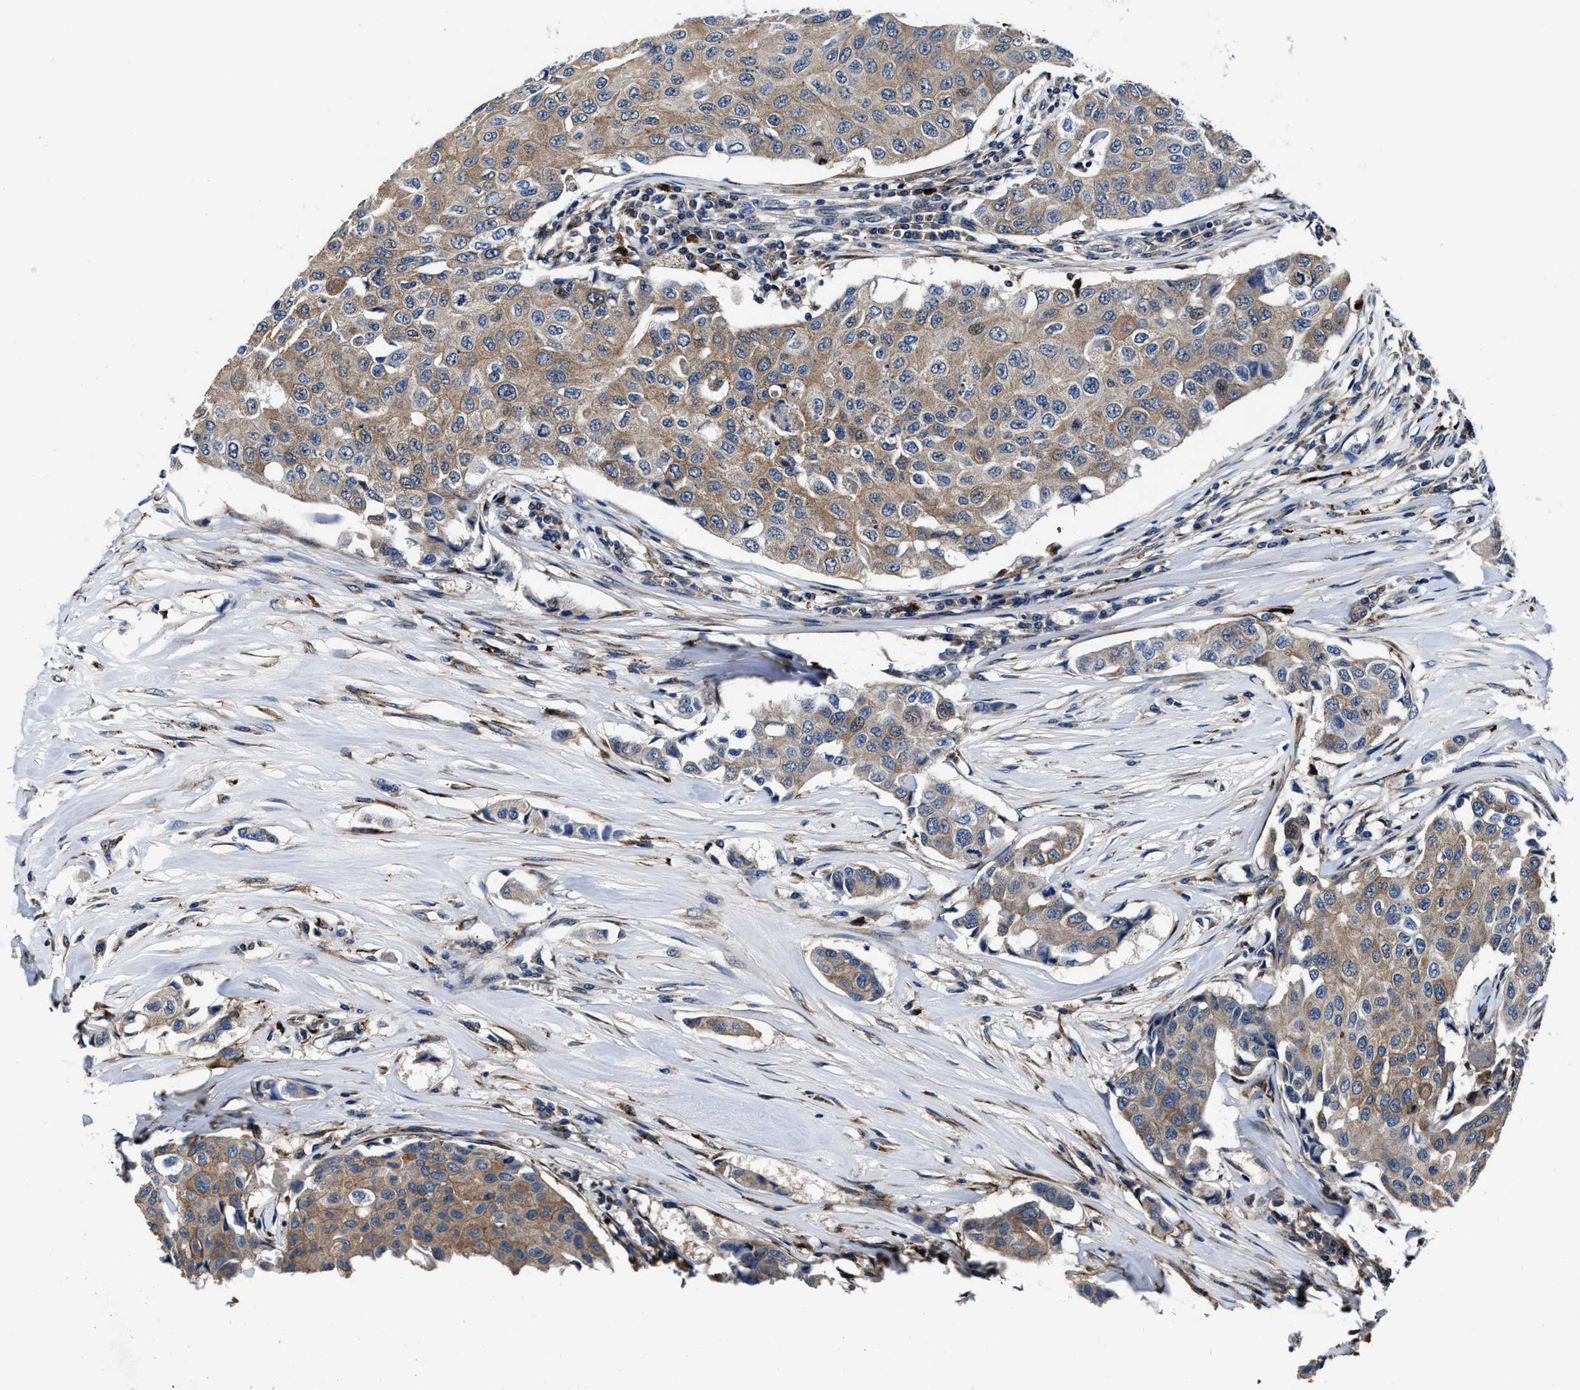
{"staining": {"intensity": "weak", "quantity": ">75%", "location": "cytoplasmic/membranous"}, "tissue": "breast cancer", "cell_type": "Tumor cells", "image_type": "cancer", "snomed": [{"axis": "morphology", "description": "Duct carcinoma"}, {"axis": "topography", "description": "Breast"}], "caption": "Immunohistochemistry (IHC) (DAB (3,3'-diaminobenzidine)) staining of breast cancer shows weak cytoplasmic/membranous protein expression in approximately >75% of tumor cells.", "gene": "C2orf66", "patient": {"sex": "female", "age": 80}}